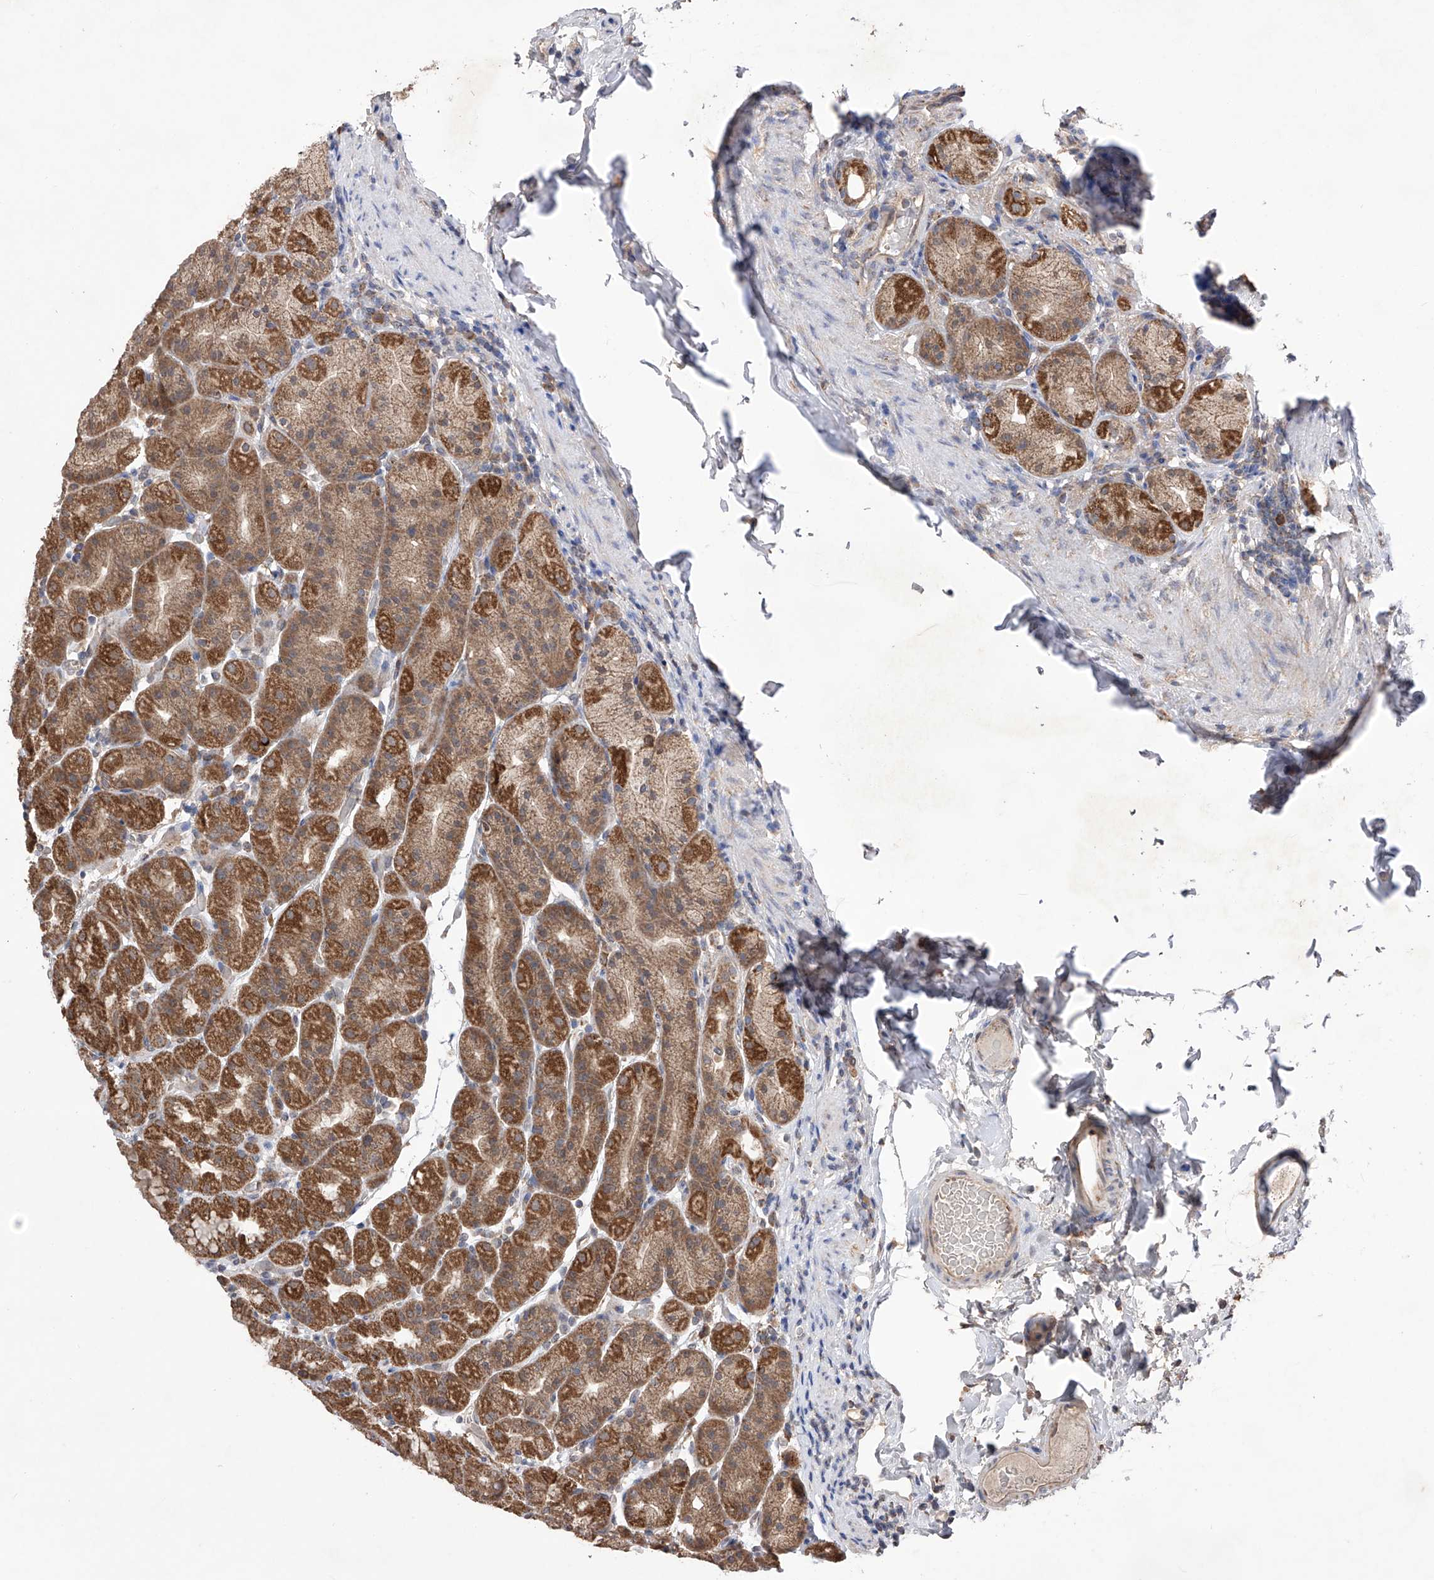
{"staining": {"intensity": "strong", "quantity": ">75%", "location": "cytoplasmic/membranous"}, "tissue": "stomach", "cell_type": "Glandular cells", "image_type": "normal", "snomed": [{"axis": "morphology", "description": "Normal tissue, NOS"}, {"axis": "topography", "description": "Stomach, upper"}], "caption": "A brown stain shows strong cytoplasmic/membranous expression of a protein in glandular cells of normal stomach. (DAB = brown stain, brightfield microscopy at high magnification).", "gene": "SDHAF4", "patient": {"sex": "male", "age": 68}}